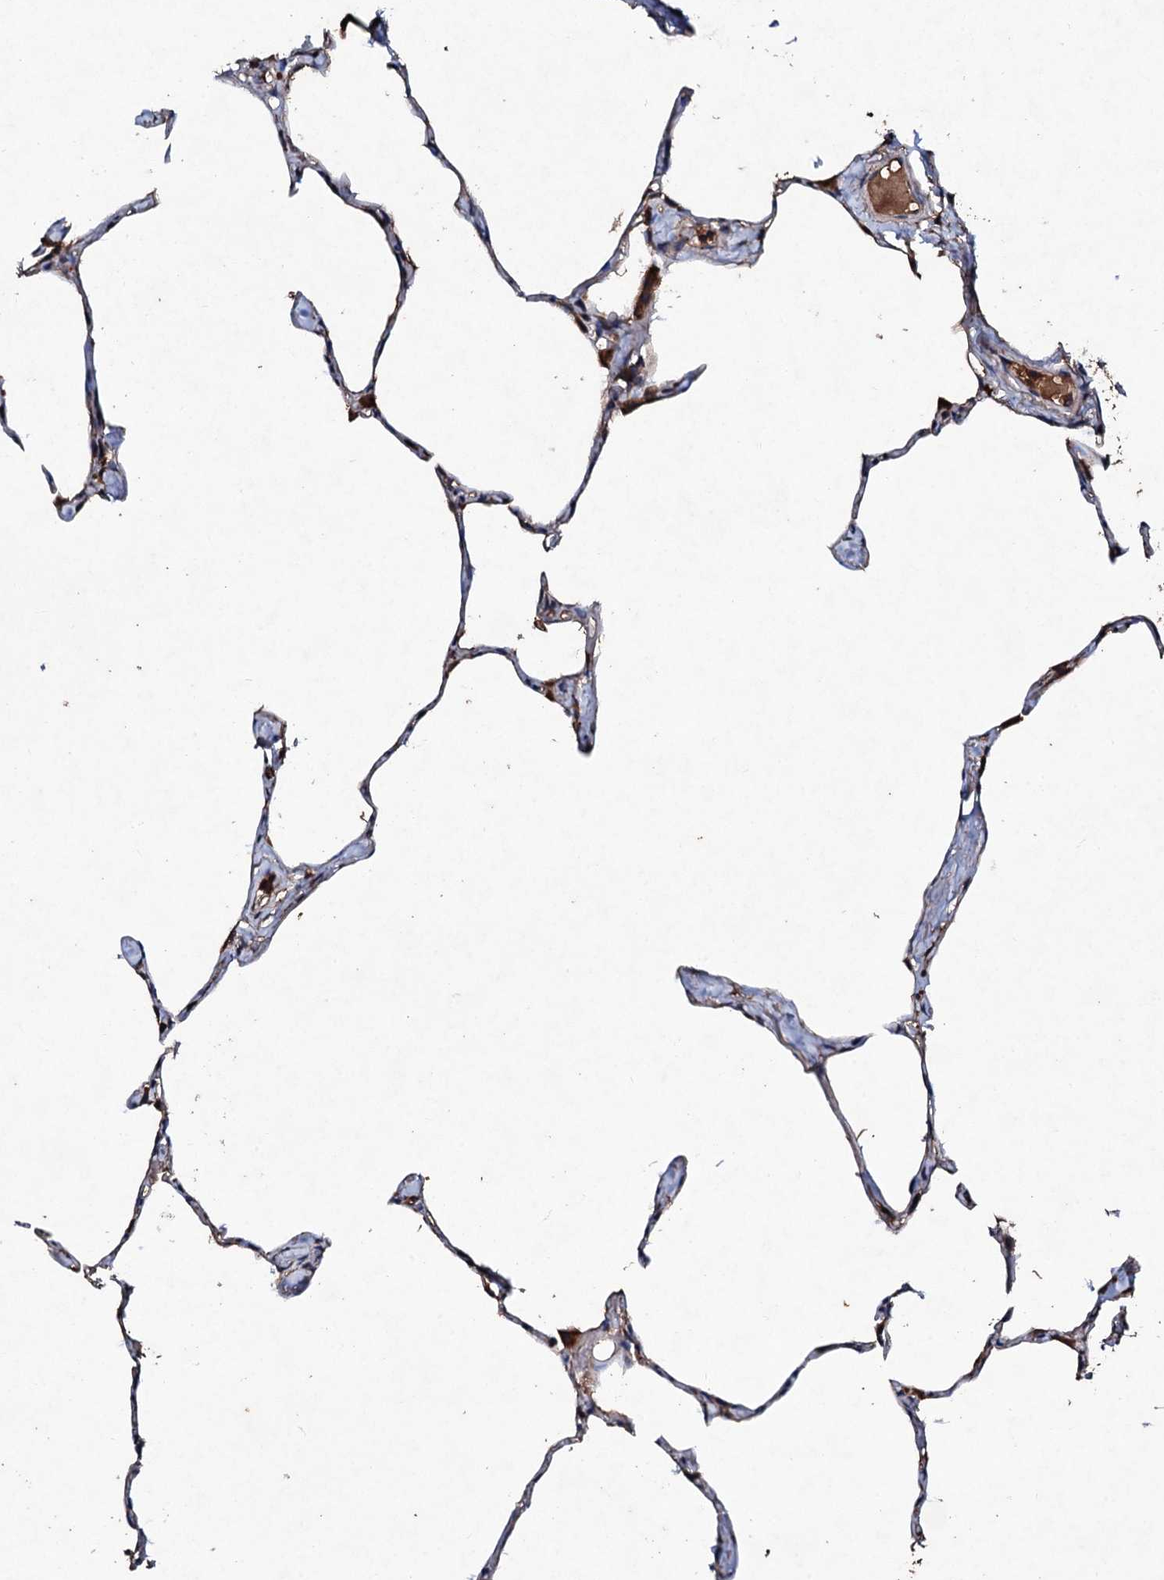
{"staining": {"intensity": "weak", "quantity": "<25%", "location": "cytoplasmic/membranous"}, "tissue": "lung", "cell_type": "Alveolar cells", "image_type": "normal", "snomed": [{"axis": "morphology", "description": "Normal tissue, NOS"}, {"axis": "topography", "description": "Lung"}], "caption": "DAB immunohistochemical staining of unremarkable human lung displays no significant expression in alveolar cells.", "gene": "KERA", "patient": {"sex": "male", "age": 65}}